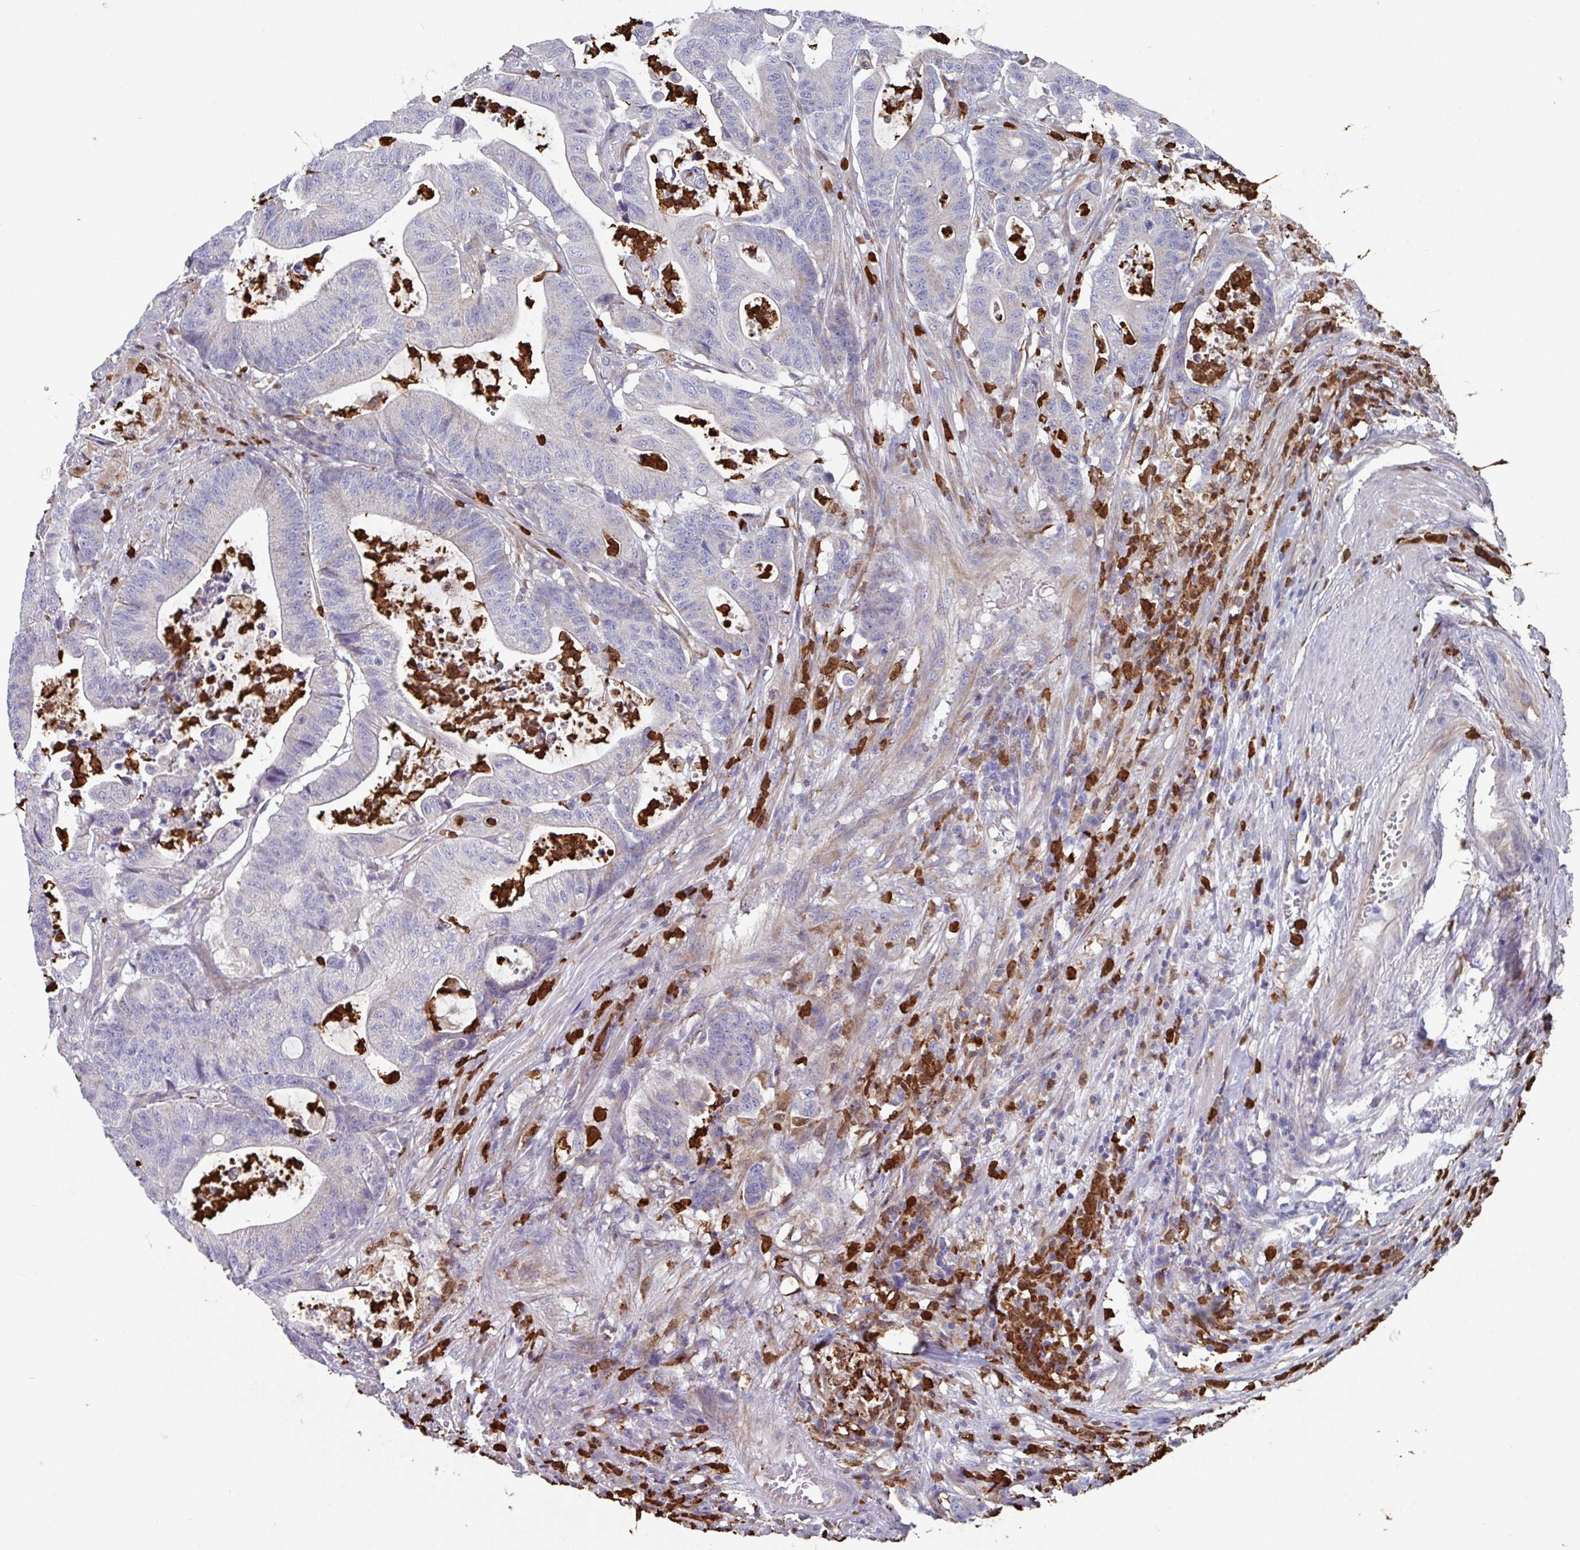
{"staining": {"intensity": "weak", "quantity": "<25%", "location": "cytoplasmic/membranous"}, "tissue": "colorectal cancer", "cell_type": "Tumor cells", "image_type": "cancer", "snomed": [{"axis": "morphology", "description": "Adenocarcinoma, NOS"}, {"axis": "topography", "description": "Colon"}], "caption": "A high-resolution photomicrograph shows IHC staining of colorectal cancer, which exhibits no significant positivity in tumor cells. (DAB (3,3'-diaminobenzidine) immunohistochemistry, high magnification).", "gene": "UQCC2", "patient": {"sex": "female", "age": 84}}